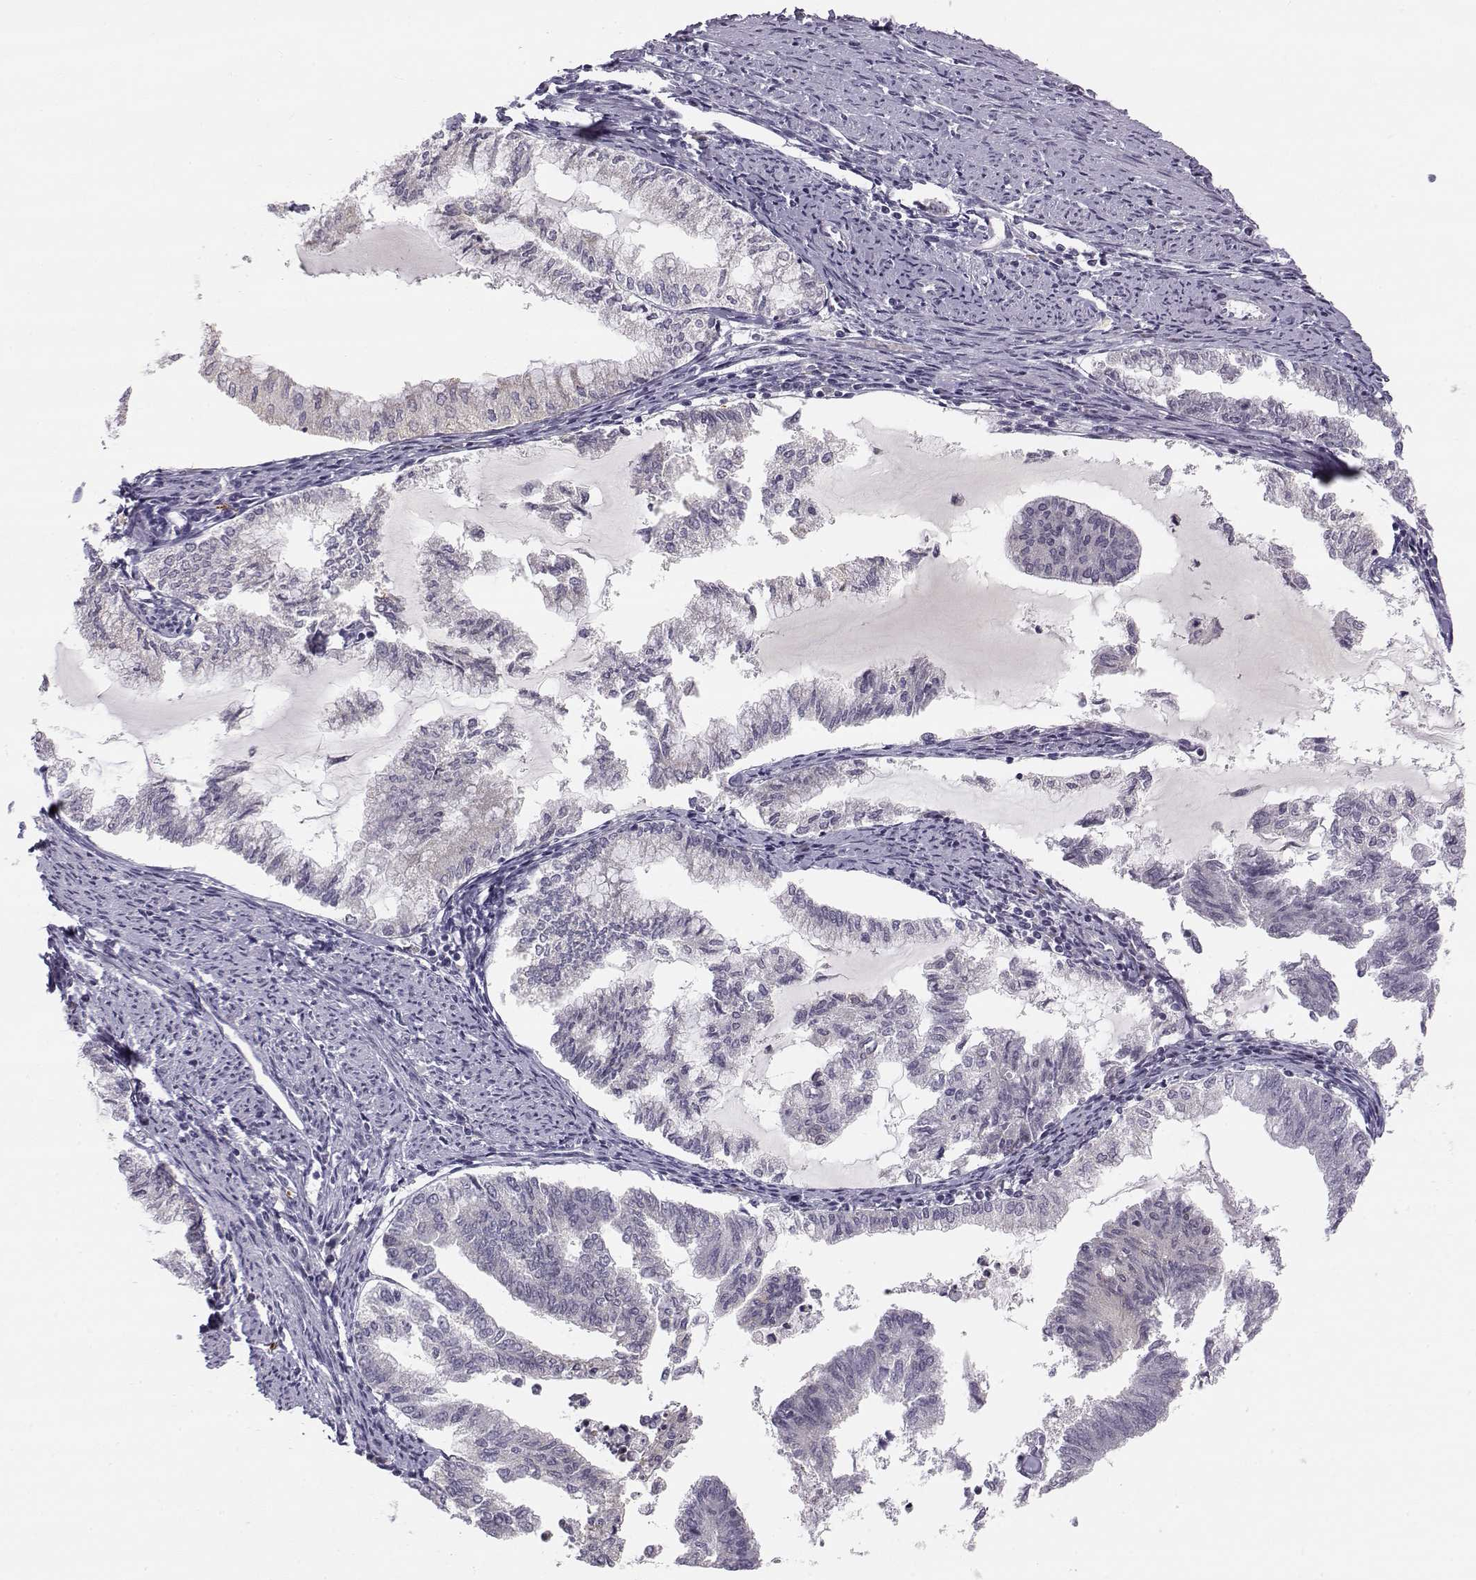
{"staining": {"intensity": "negative", "quantity": "none", "location": "none"}, "tissue": "endometrial cancer", "cell_type": "Tumor cells", "image_type": "cancer", "snomed": [{"axis": "morphology", "description": "Adenocarcinoma, NOS"}, {"axis": "topography", "description": "Endometrium"}], "caption": "A photomicrograph of human endometrial cancer is negative for staining in tumor cells. (DAB (3,3'-diaminobenzidine) immunohistochemistry visualized using brightfield microscopy, high magnification).", "gene": "ACSL6", "patient": {"sex": "female", "age": 79}}